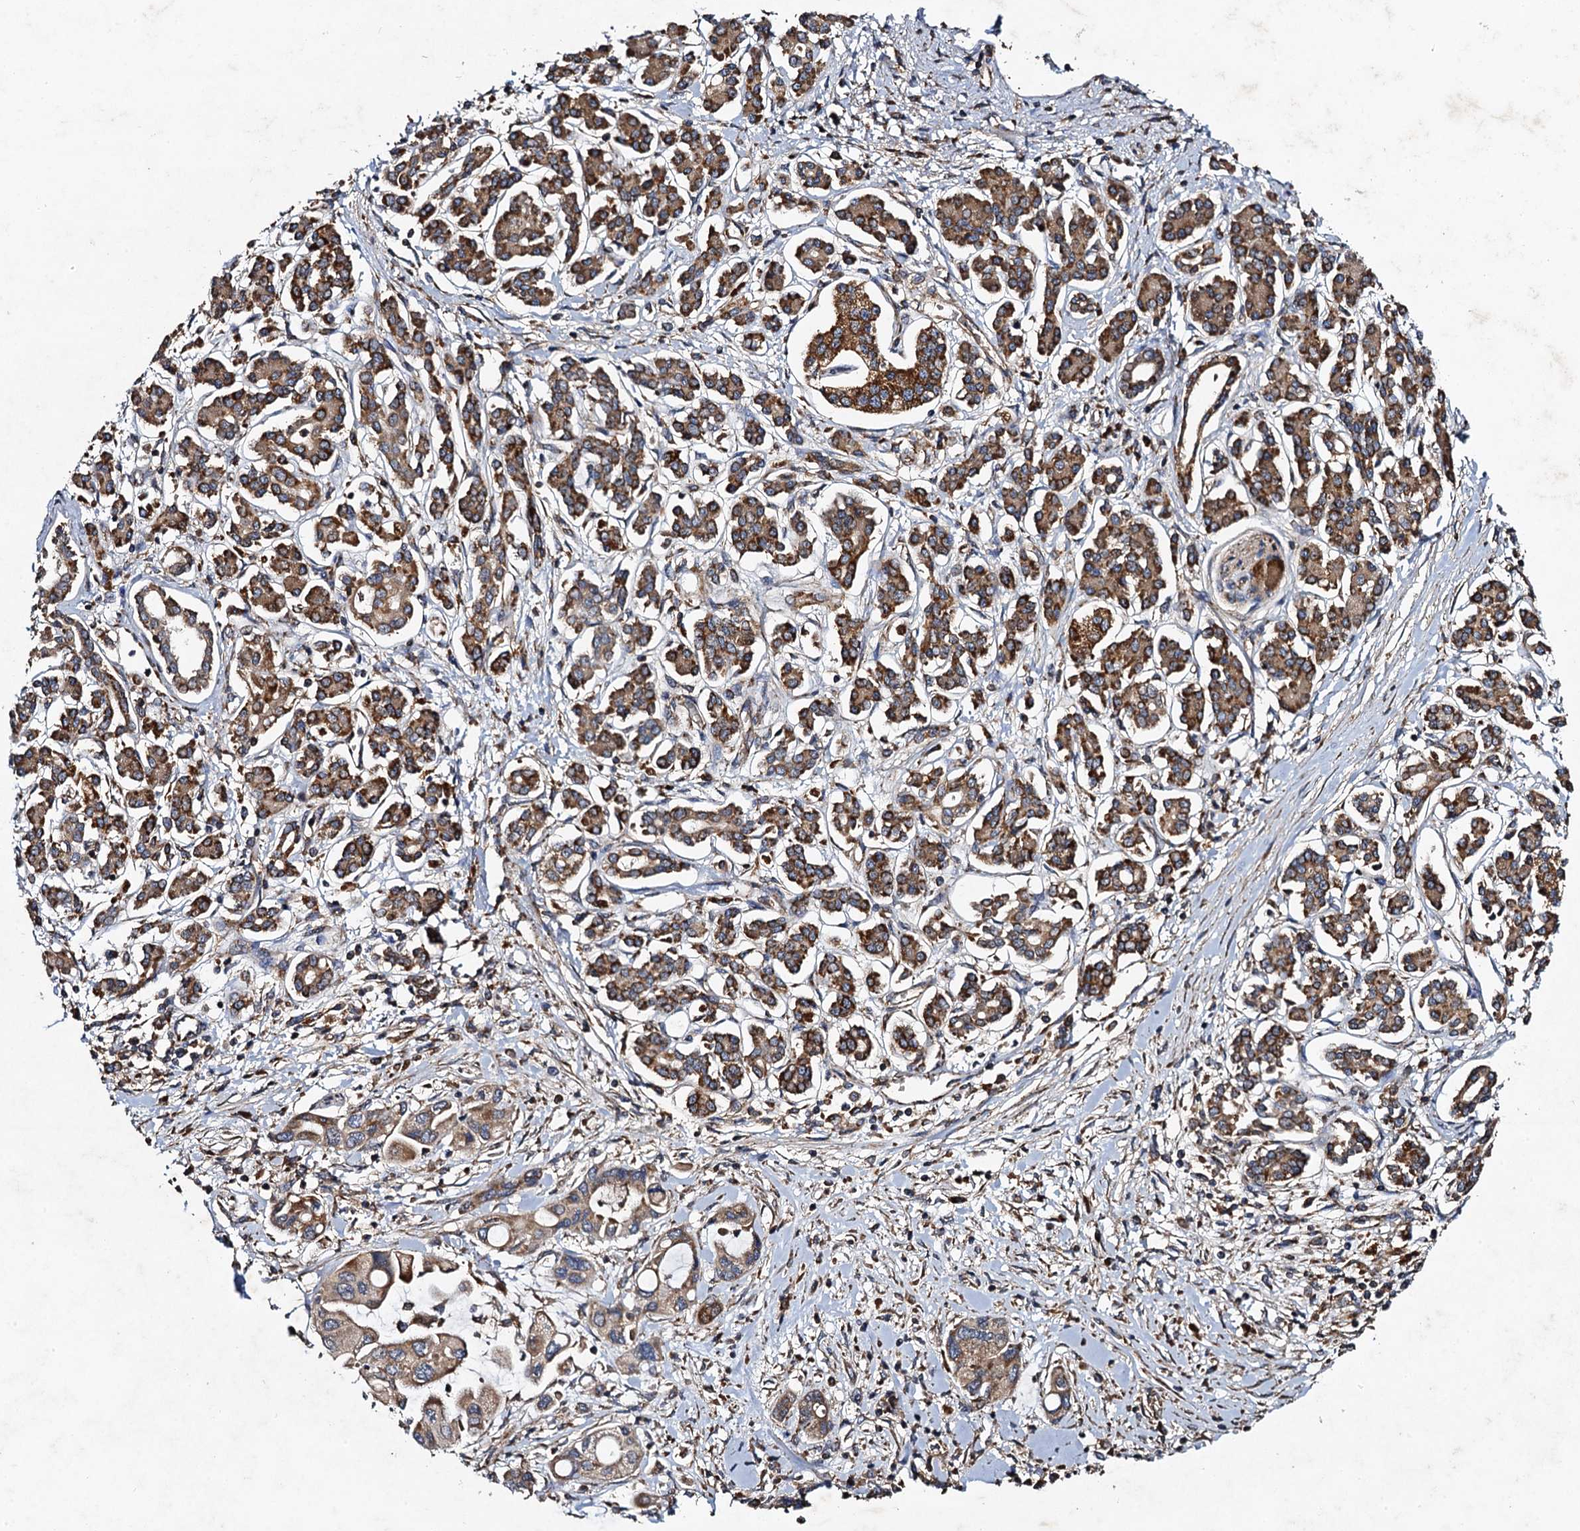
{"staining": {"intensity": "weak", "quantity": ">75%", "location": "cytoplasmic/membranous"}, "tissue": "pancreatic cancer", "cell_type": "Tumor cells", "image_type": "cancer", "snomed": [{"axis": "morphology", "description": "Adenocarcinoma, NOS"}, {"axis": "topography", "description": "Pancreas"}], "caption": "The micrograph displays immunohistochemical staining of pancreatic cancer (adenocarcinoma). There is weak cytoplasmic/membranous staining is present in about >75% of tumor cells.", "gene": "NDUFA13", "patient": {"sex": "female", "age": 50}}